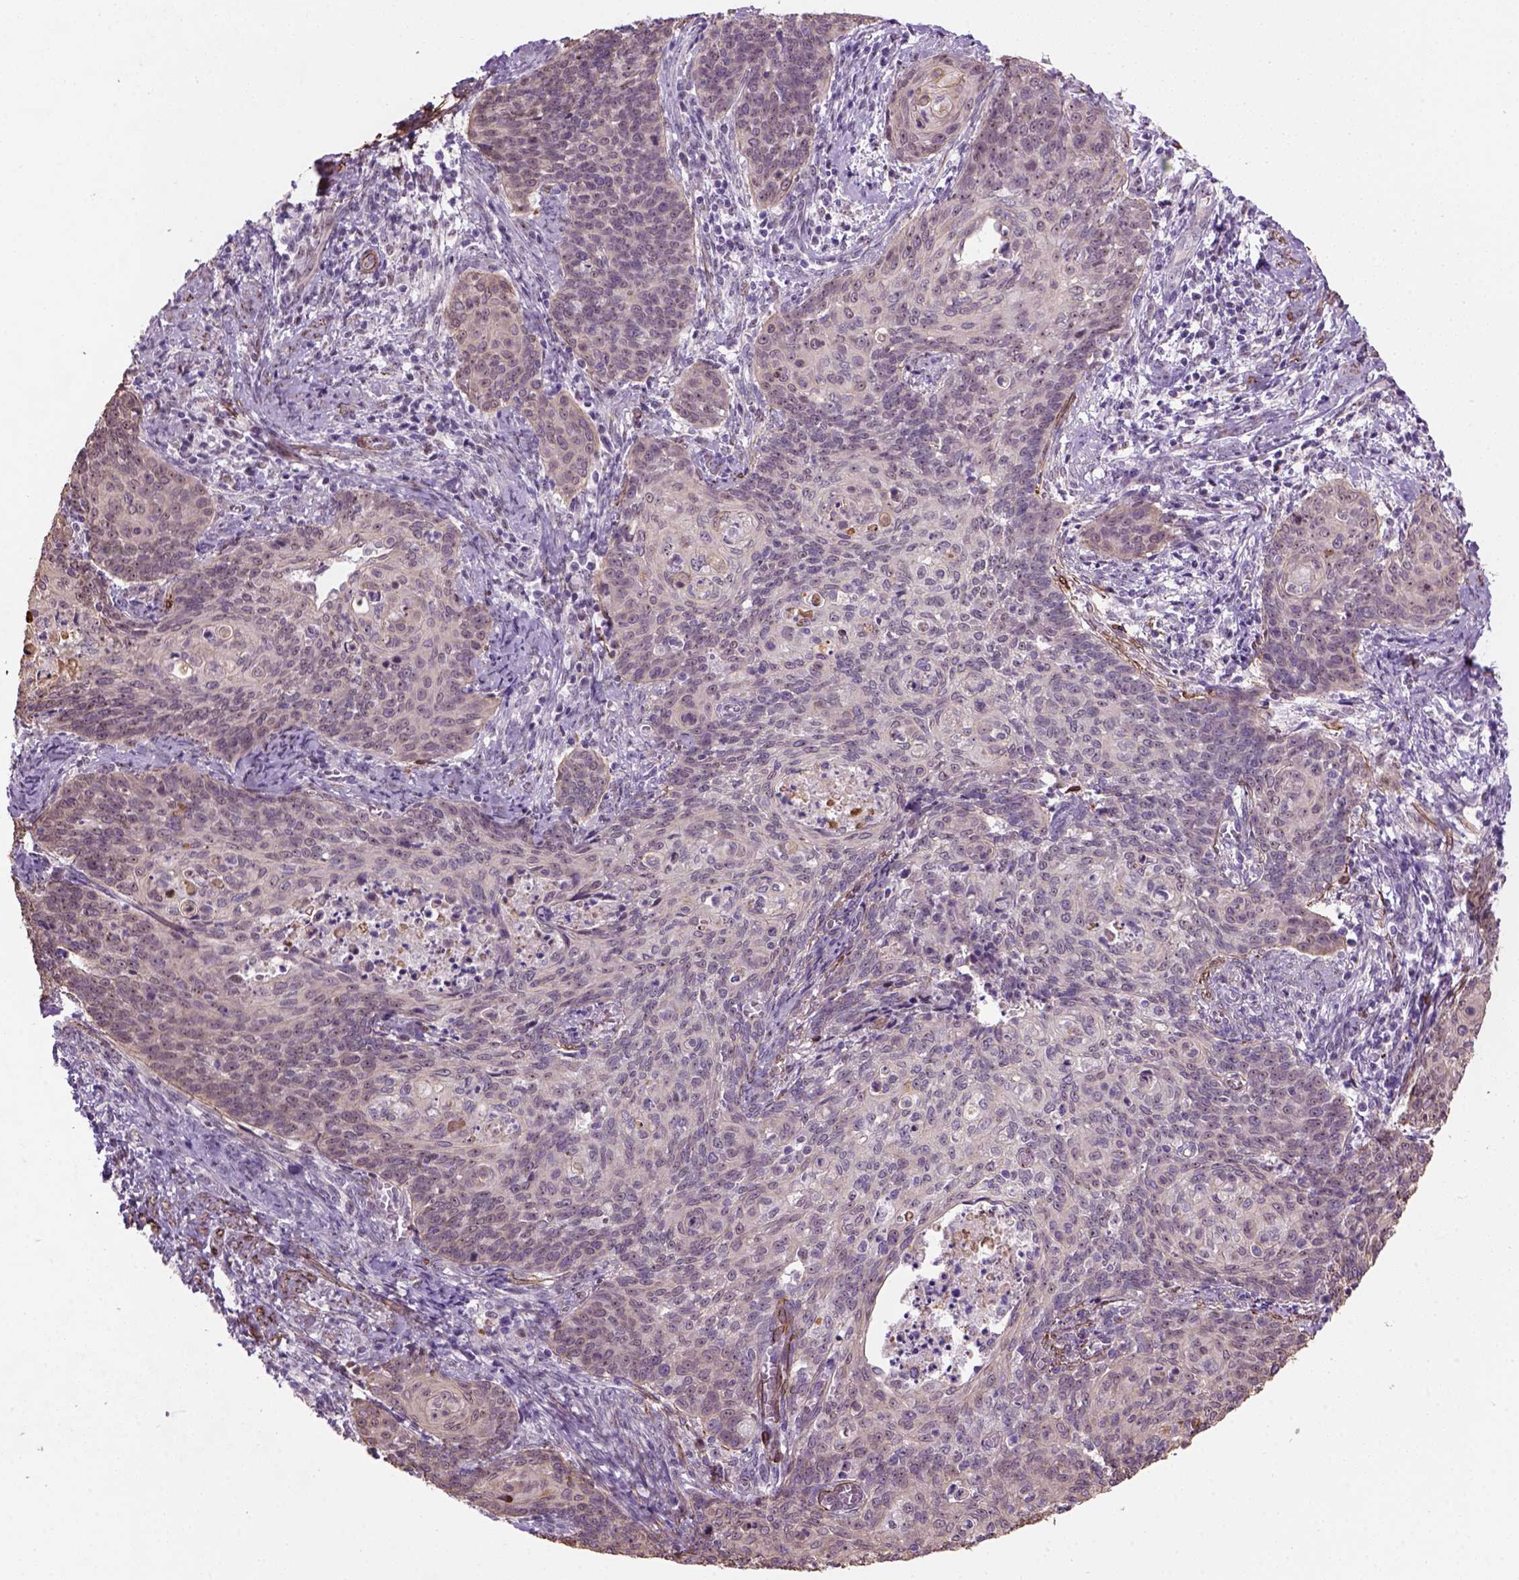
{"staining": {"intensity": "weak", "quantity": ">75%", "location": "nuclear"}, "tissue": "cervical cancer", "cell_type": "Tumor cells", "image_type": "cancer", "snomed": [{"axis": "morphology", "description": "Normal tissue, NOS"}, {"axis": "morphology", "description": "Squamous cell carcinoma, NOS"}, {"axis": "topography", "description": "Cervix"}], "caption": "Cervical cancer (squamous cell carcinoma) tissue exhibits weak nuclear staining in approximately >75% of tumor cells, visualized by immunohistochemistry. The staining was performed using DAB to visualize the protein expression in brown, while the nuclei were stained in blue with hematoxylin (Magnification: 20x).", "gene": "RRS1", "patient": {"sex": "female", "age": 39}}